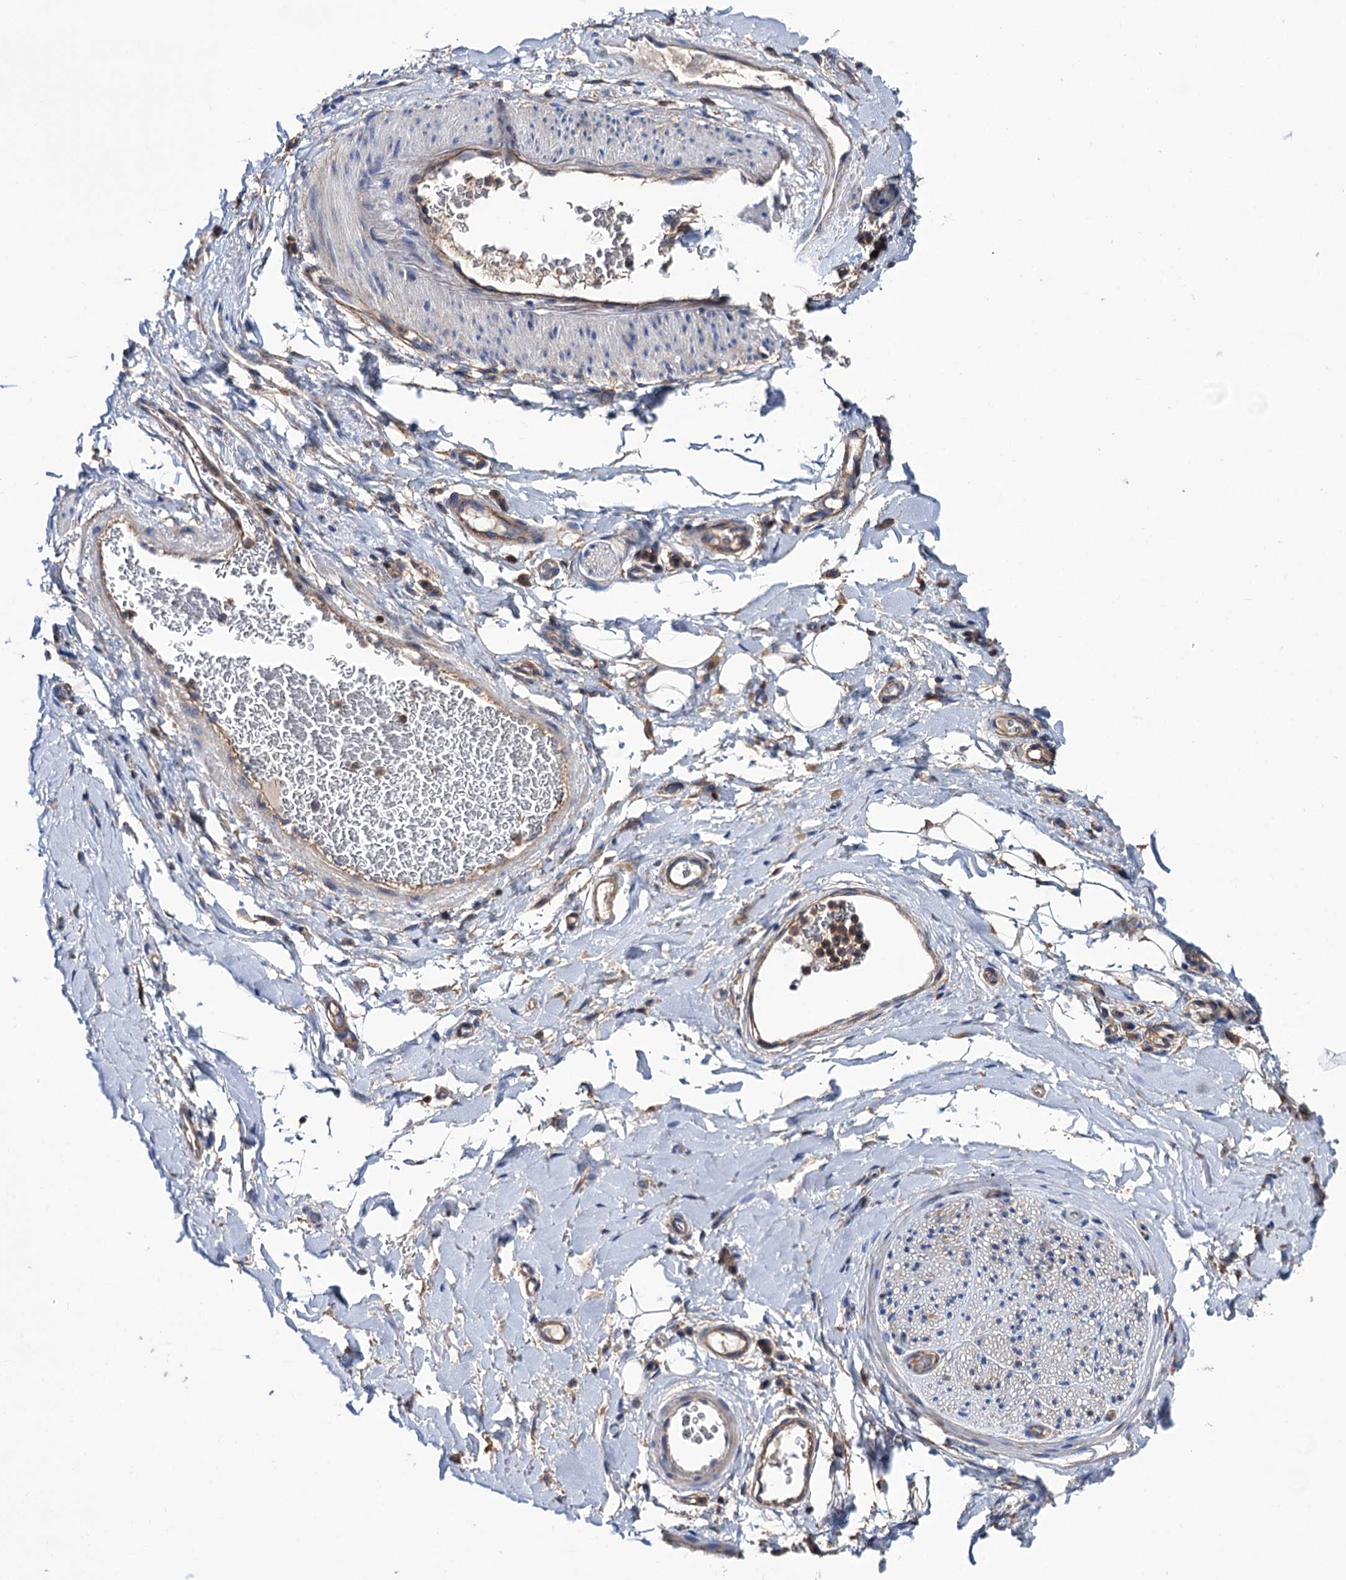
{"staining": {"intensity": "negative", "quantity": "none", "location": "none"}, "tissue": "adipose tissue", "cell_type": "Adipocytes", "image_type": "normal", "snomed": [{"axis": "morphology", "description": "Normal tissue, NOS"}, {"axis": "morphology", "description": "Adenocarcinoma, NOS"}, {"axis": "topography", "description": "Stomach, upper"}, {"axis": "topography", "description": "Peripheral nerve tissue"}], "caption": "The histopathology image reveals no staining of adipocytes in benign adipose tissue. Nuclei are stained in blue.", "gene": "DEF6", "patient": {"sex": "male", "age": 62}}